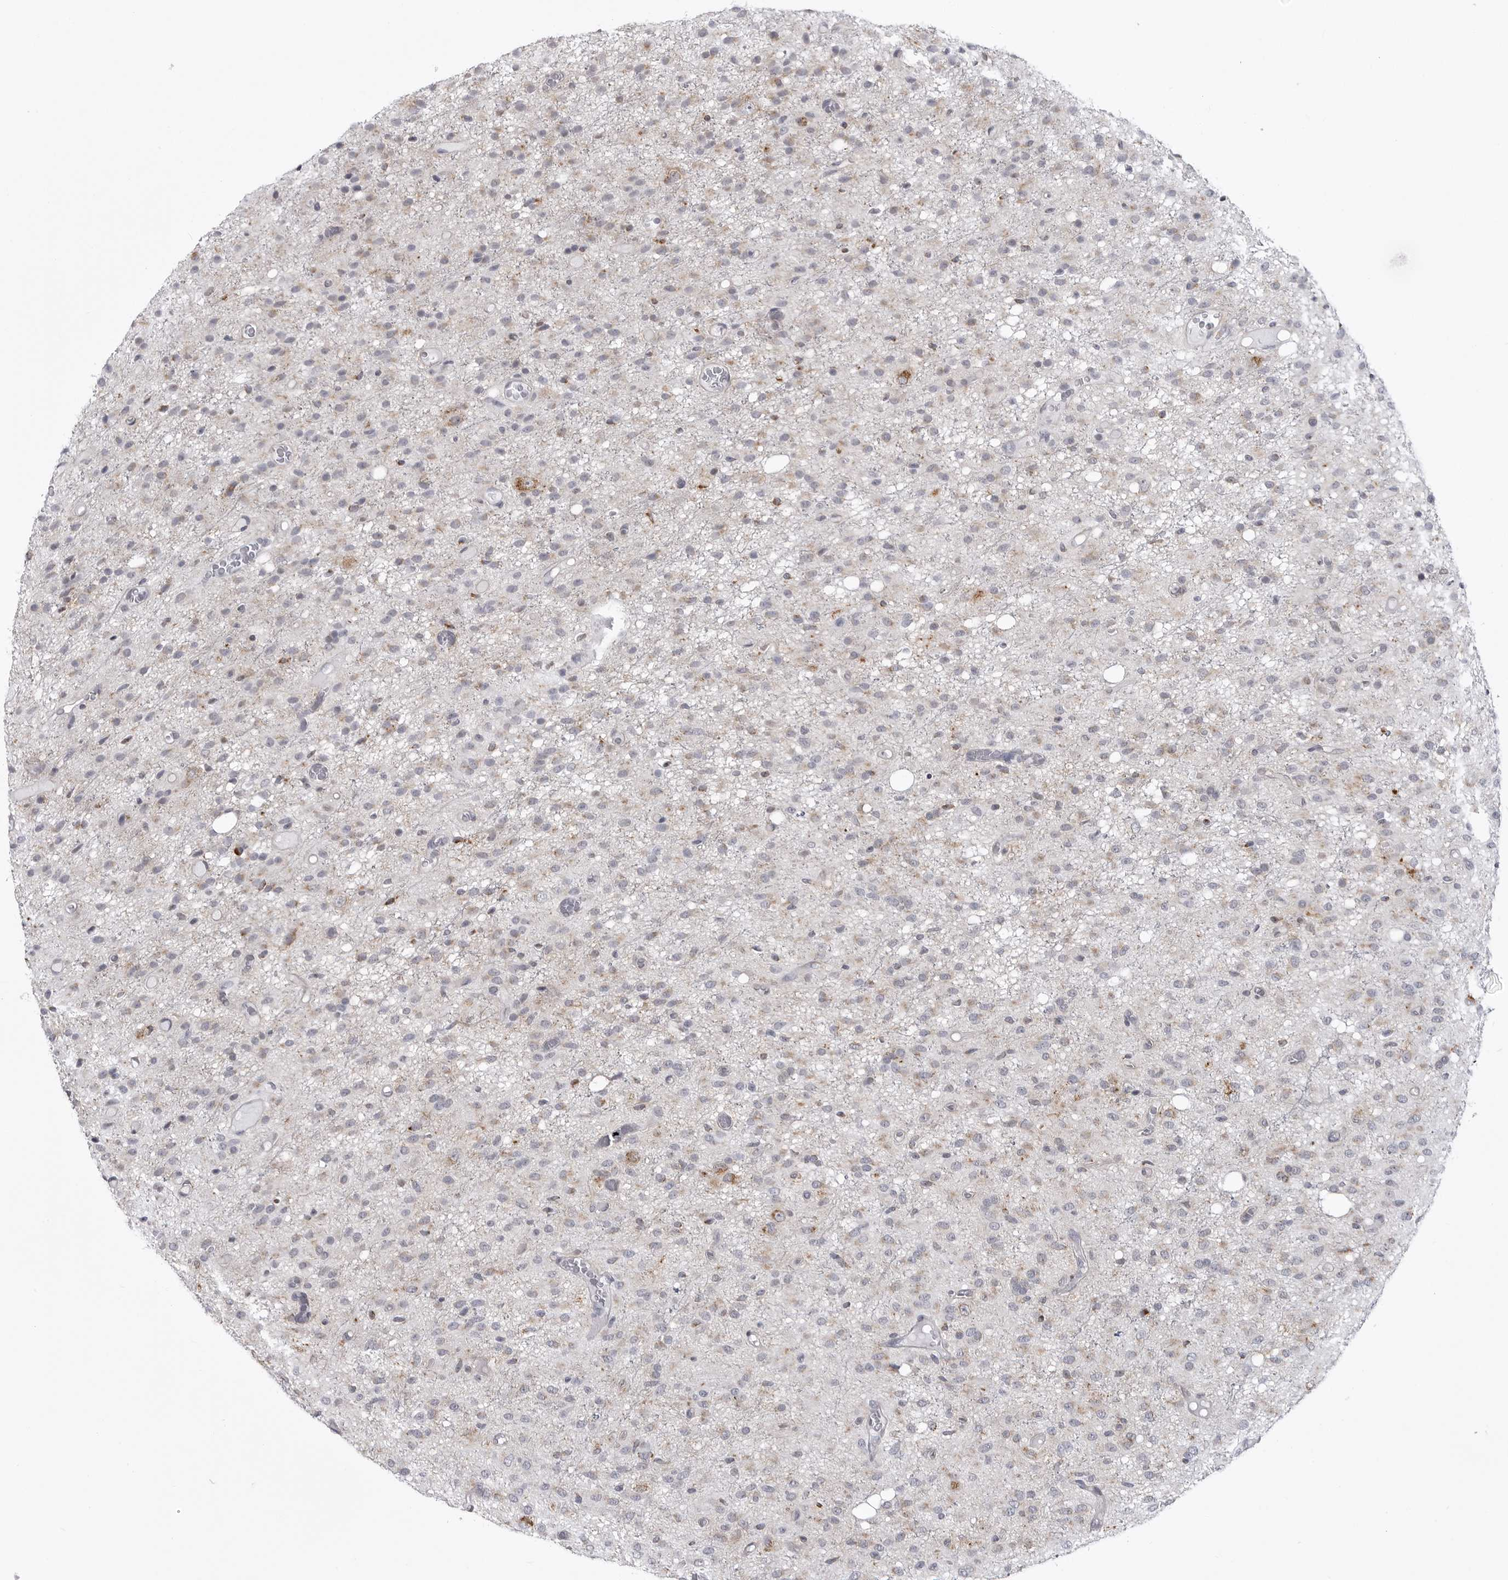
{"staining": {"intensity": "negative", "quantity": "none", "location": "none"}, "tissue": "glioma", "cell_type": "Tumor cells", "image_type": "cancer", "snomed": [{"axis": "morphology", "description": "Glioma, malignant, High grade"}, {"axis": "topography", "description": "Brain"}], "caption": "This is a photomicrograph of immunohistochemistry staining of high-grade glioma (malignant), which shows no expression in tumor cells. Brightfield microscopy of IHC stained with DAB (brown) and hematoxylin (blue), captured at high magnification.", "gene": "FH", "patient": {"sex": "female", "age": 59}}